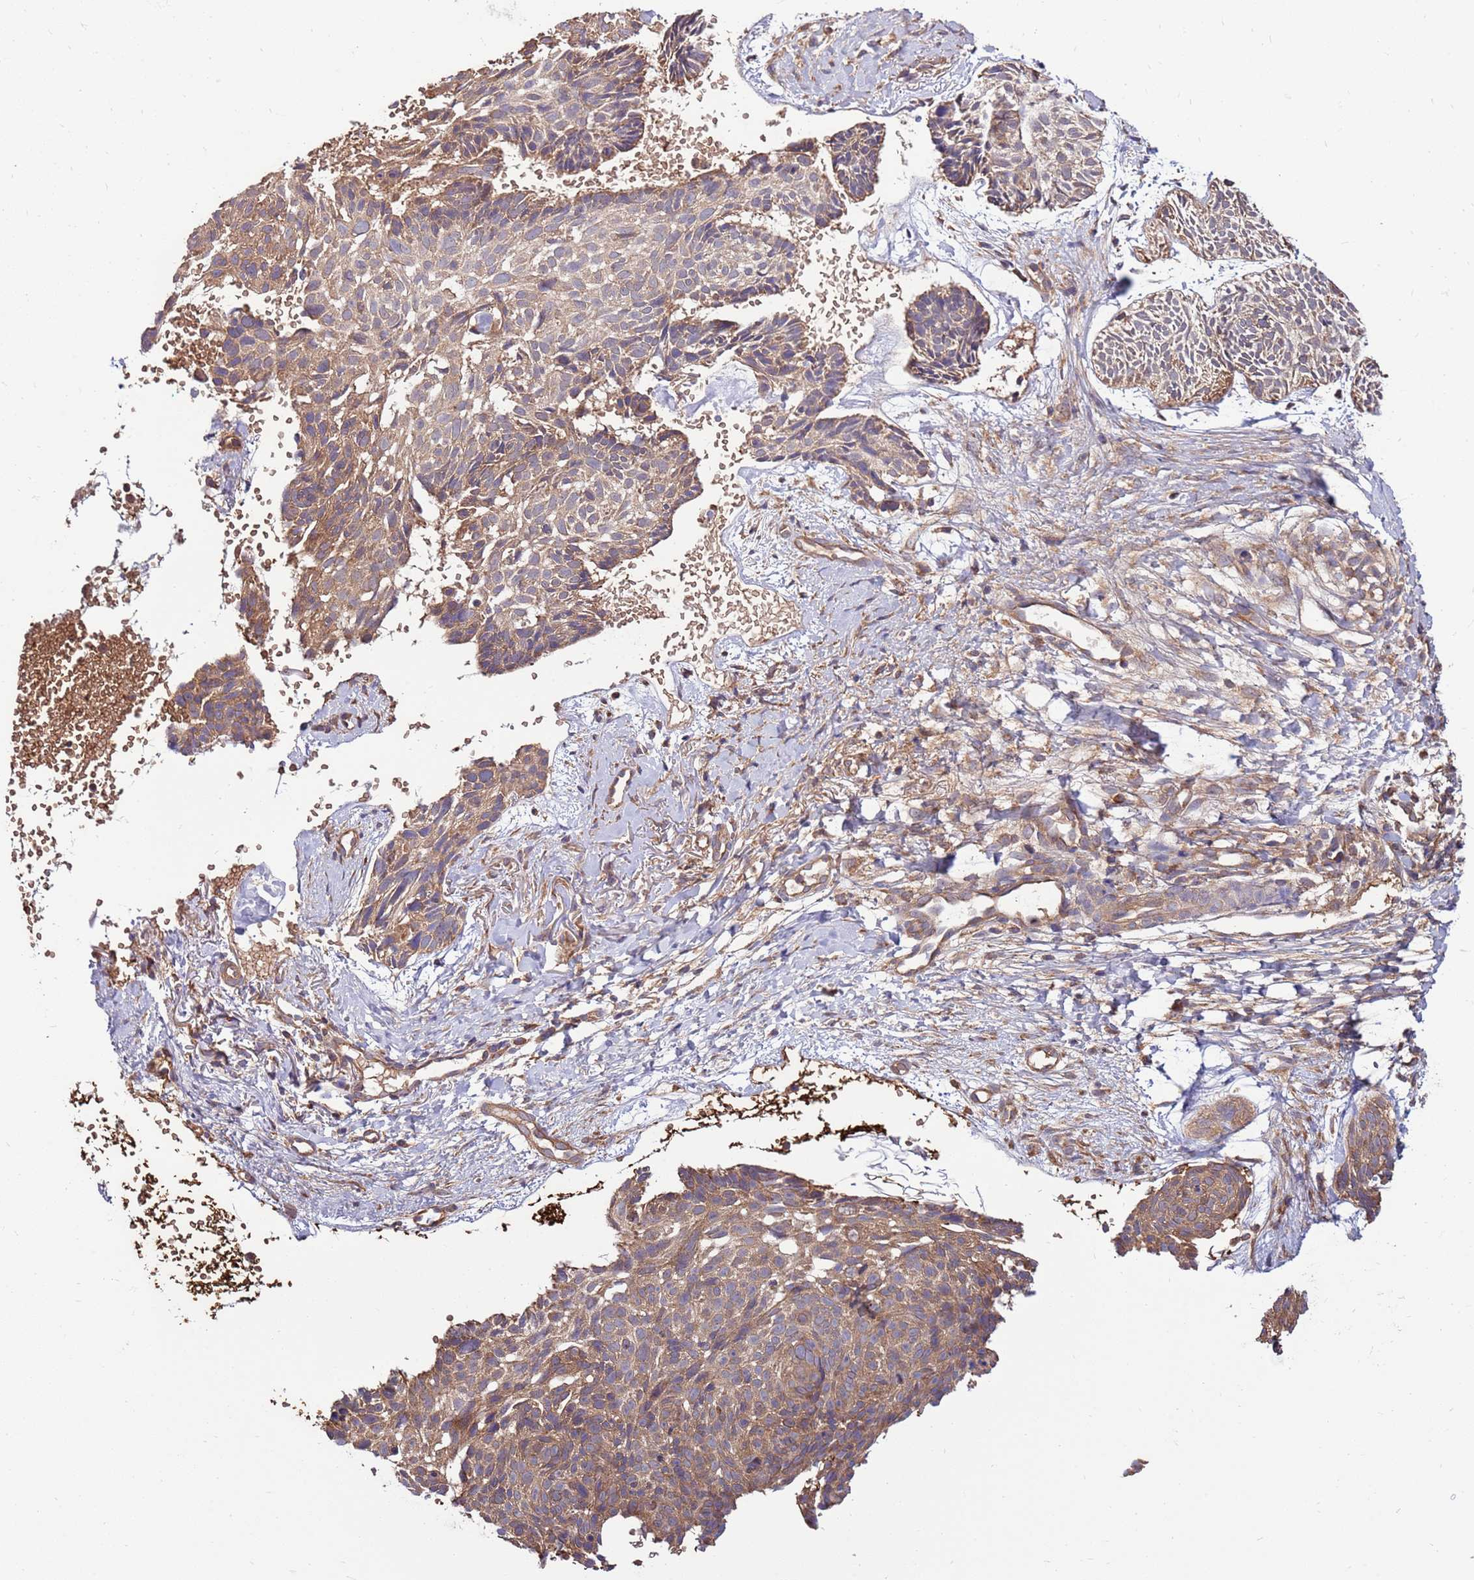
{"staining": {"intensity": "weak", "quantity": ">75%", "location": "cytoplasmic/membranous"}, "tissue": "skin cancer", "cell_type": "Tumor cells", "image_type": "cancer", "snomed": [{"axis": "morphology", "description": "Normal tissue, NOS"}, {"axis": "morphology", "description": "Basal cell carcinoma"}, {"axis": "topography", "description": "Skin"}], "caption": "Tumor cells show weak cytoplasmic/membranous staining in about >75% of cells in skin basal cell carcinoma.", "gene": "SLC44A5", "patient": {"sex": "male", "age": 66}}